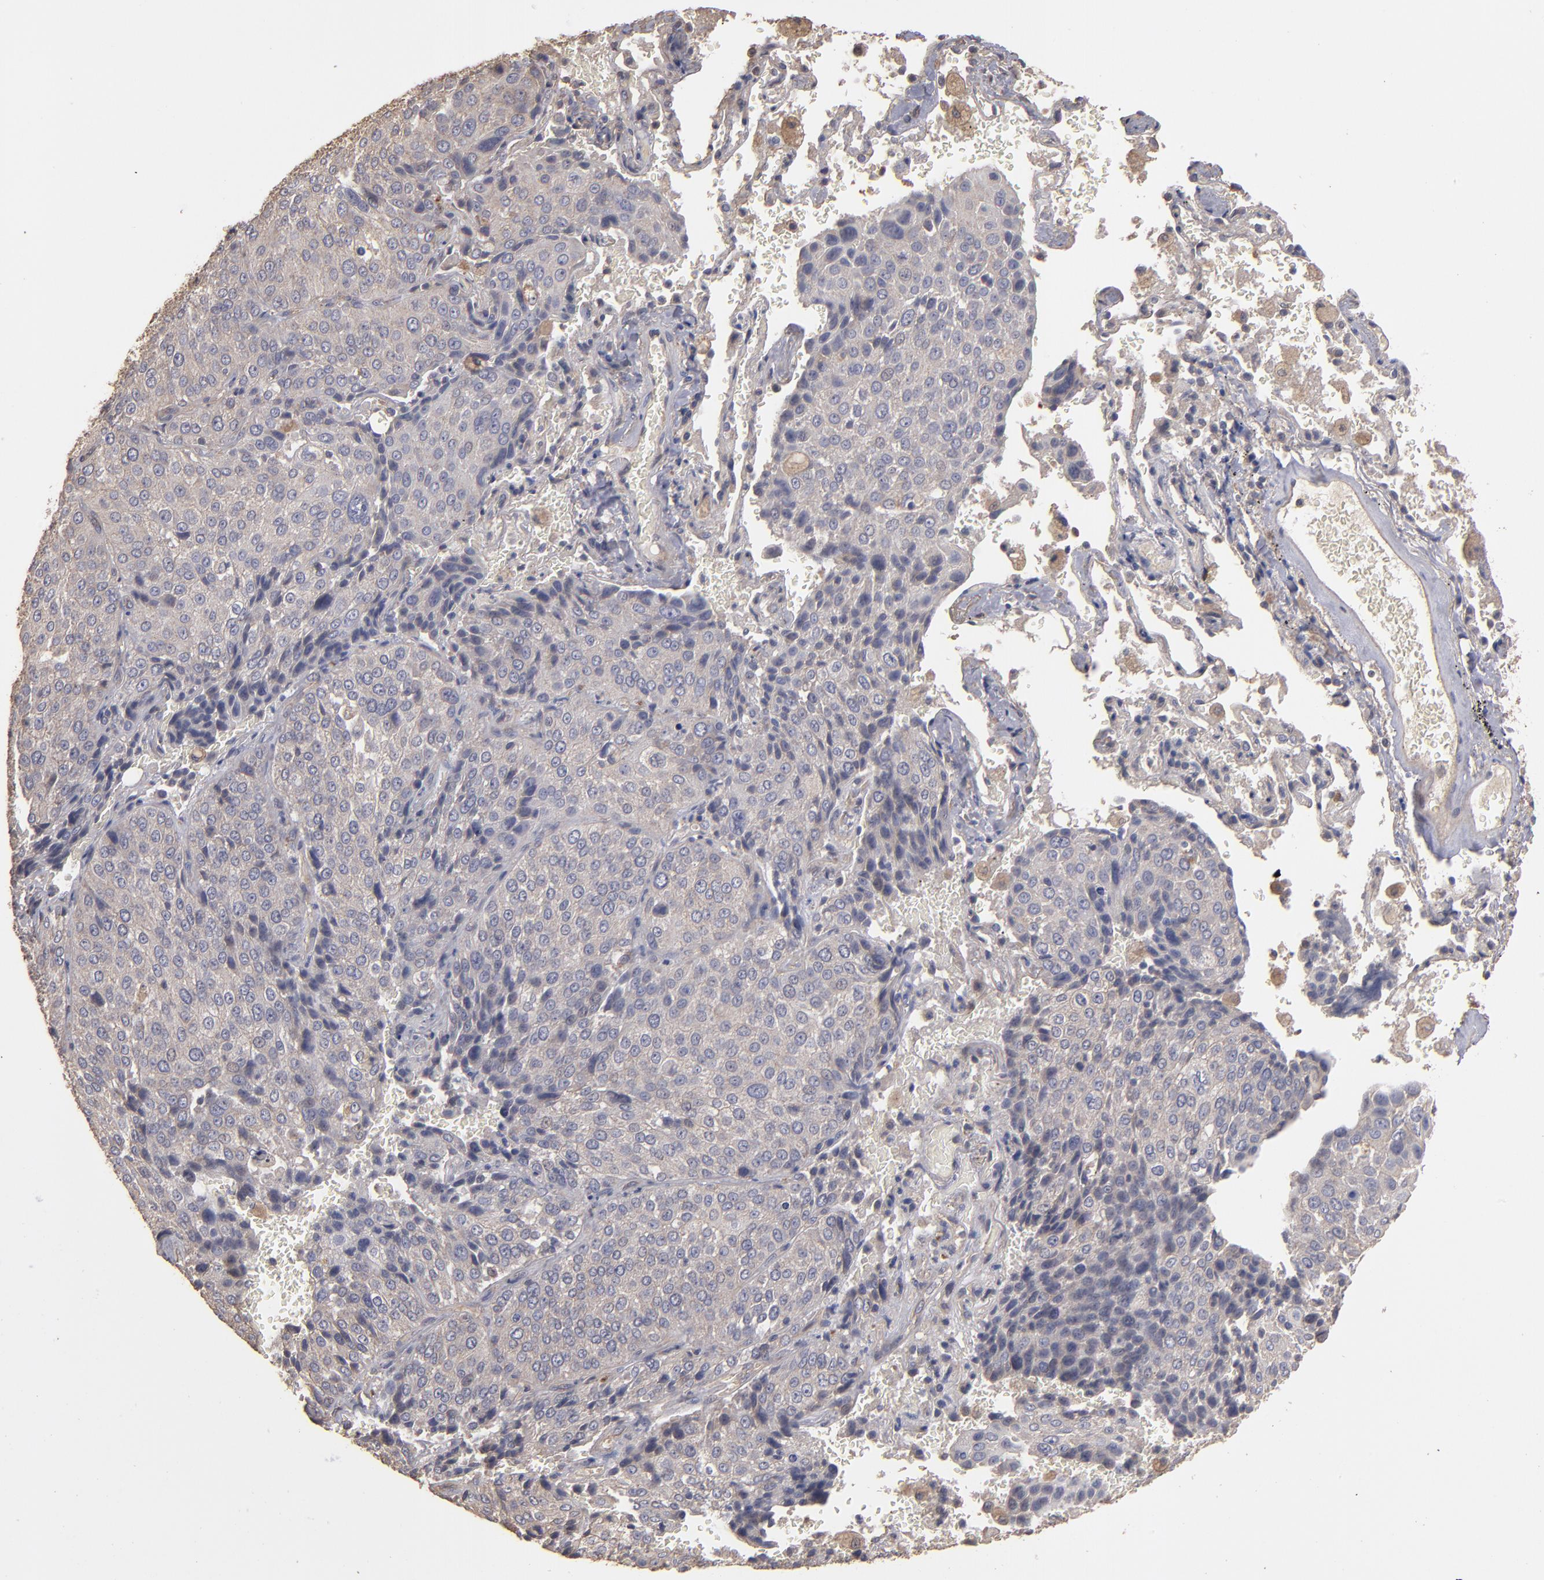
{"staining": {"intensity": "weak", "quantity": ">75%", "location": "cytoplasmic/membranous"}, "tissue": "lung cancer", "cell_type": "Tumor cells", "image_type": "cancer", "snomed": [{"axis": "morphology", "description": "Squamous cell carcinoma, NOS"}, {"axis": "topography", "description": "Lung"}], "caption": "A low amount of weak cytoplasmic/membranous staining is seen in about >75% of tumor cells in lung cancer (squamous cell carcinoma) tissue.", "gene": "DMD", "patient": {"sex": "male", "age": 54}}